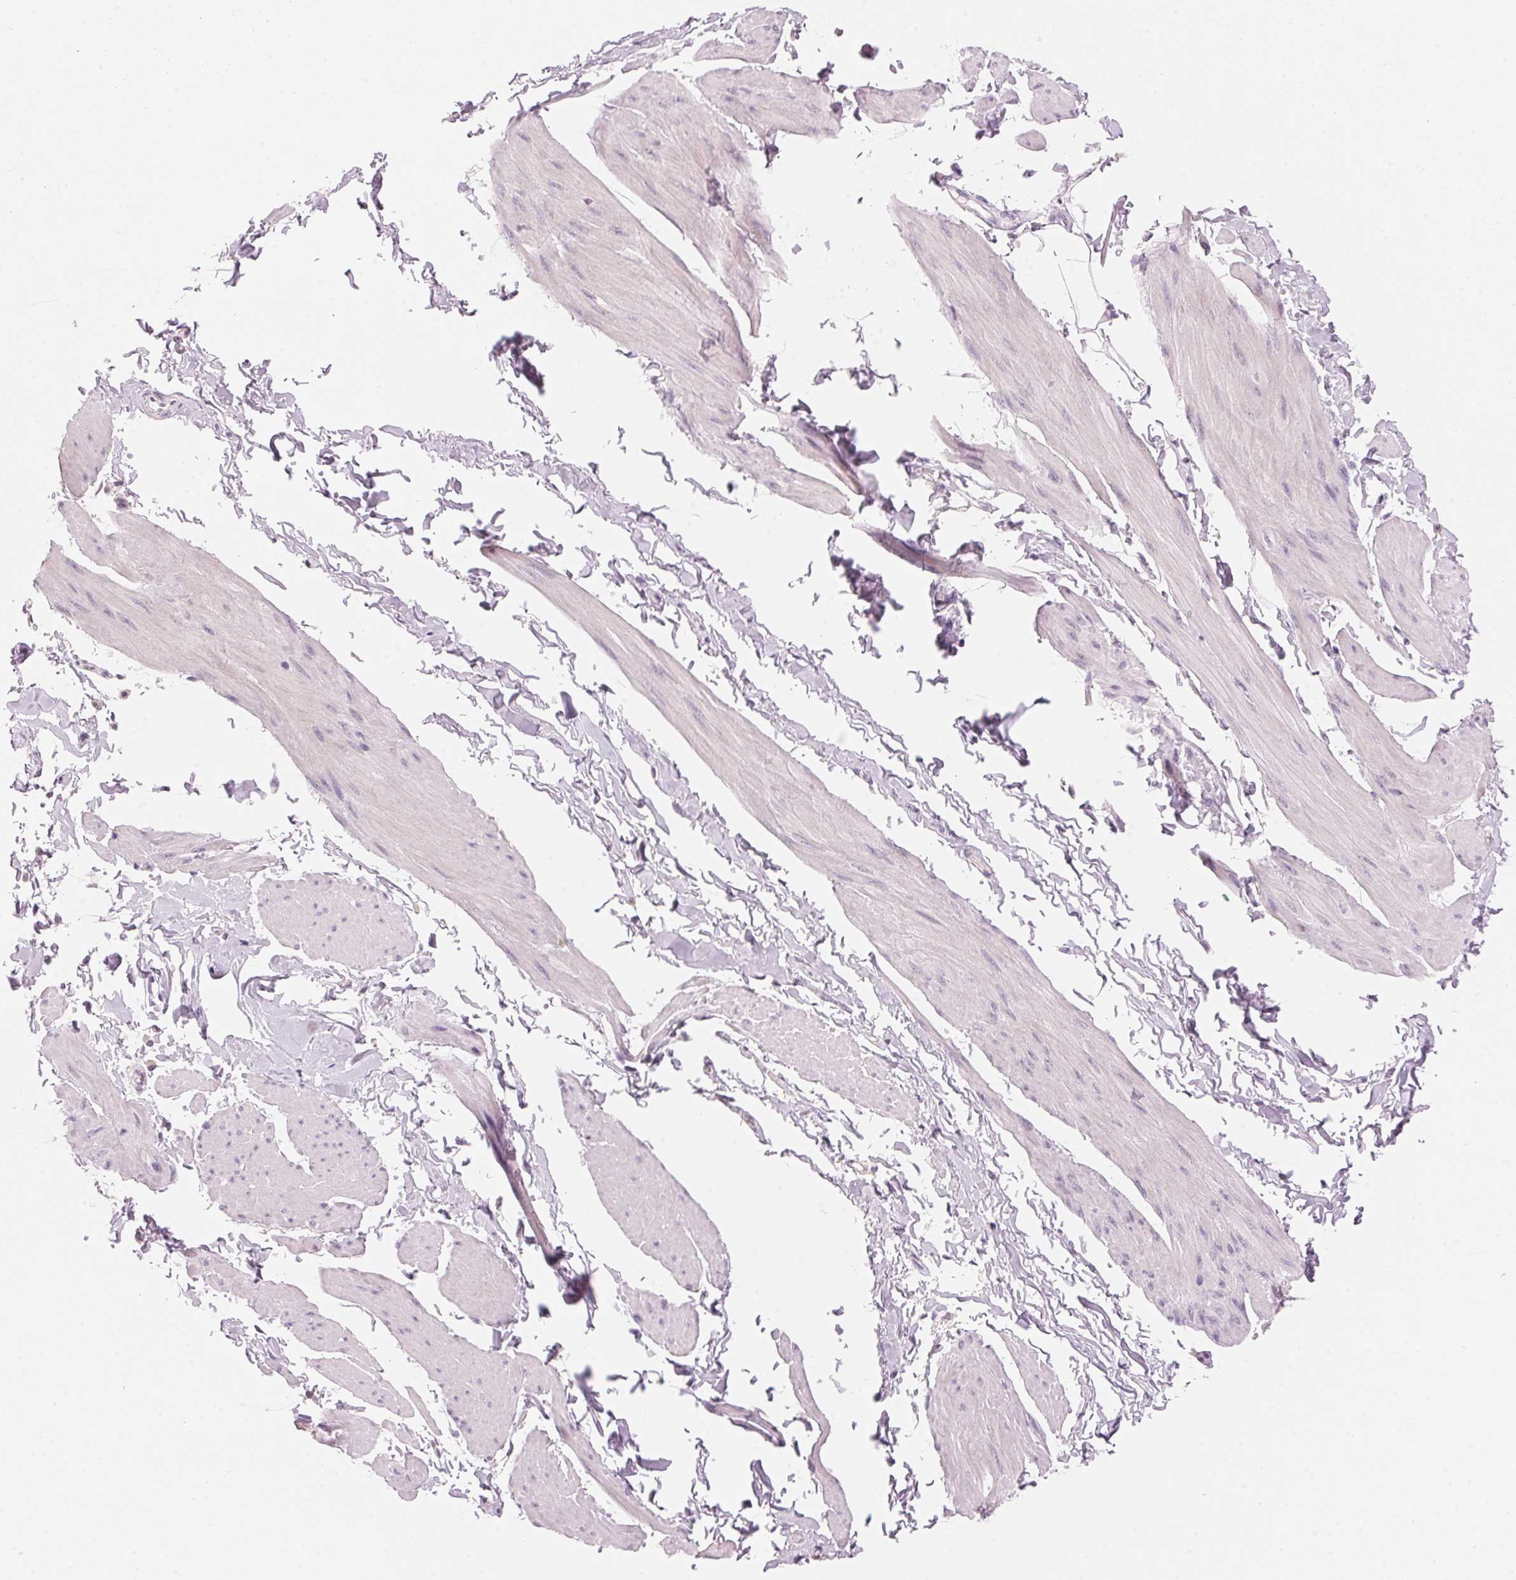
{"staining": {"intensity": "negative", "quantity": "none", "location": "none"}, "tissue": "smooth muscle", "cell_type": "Smooth muscle cells", "image_type": "normal", "snomed": [{"axis": "morphology", "description": "Normal tissue, NOS"}, {"axis": "topography", "description": "Adipose tissue"}, {"axis": "topography", "description": "Smooth muscle"}, {"axis": "topography", "description": "Peripheral nerve tissue"}], "caption": "IHC of unremarkable smooth muscle exhibits no staining in smooth muscle cells.", "gene": "CYP11B1", "patient": {"sex": "male", "age": 83}}